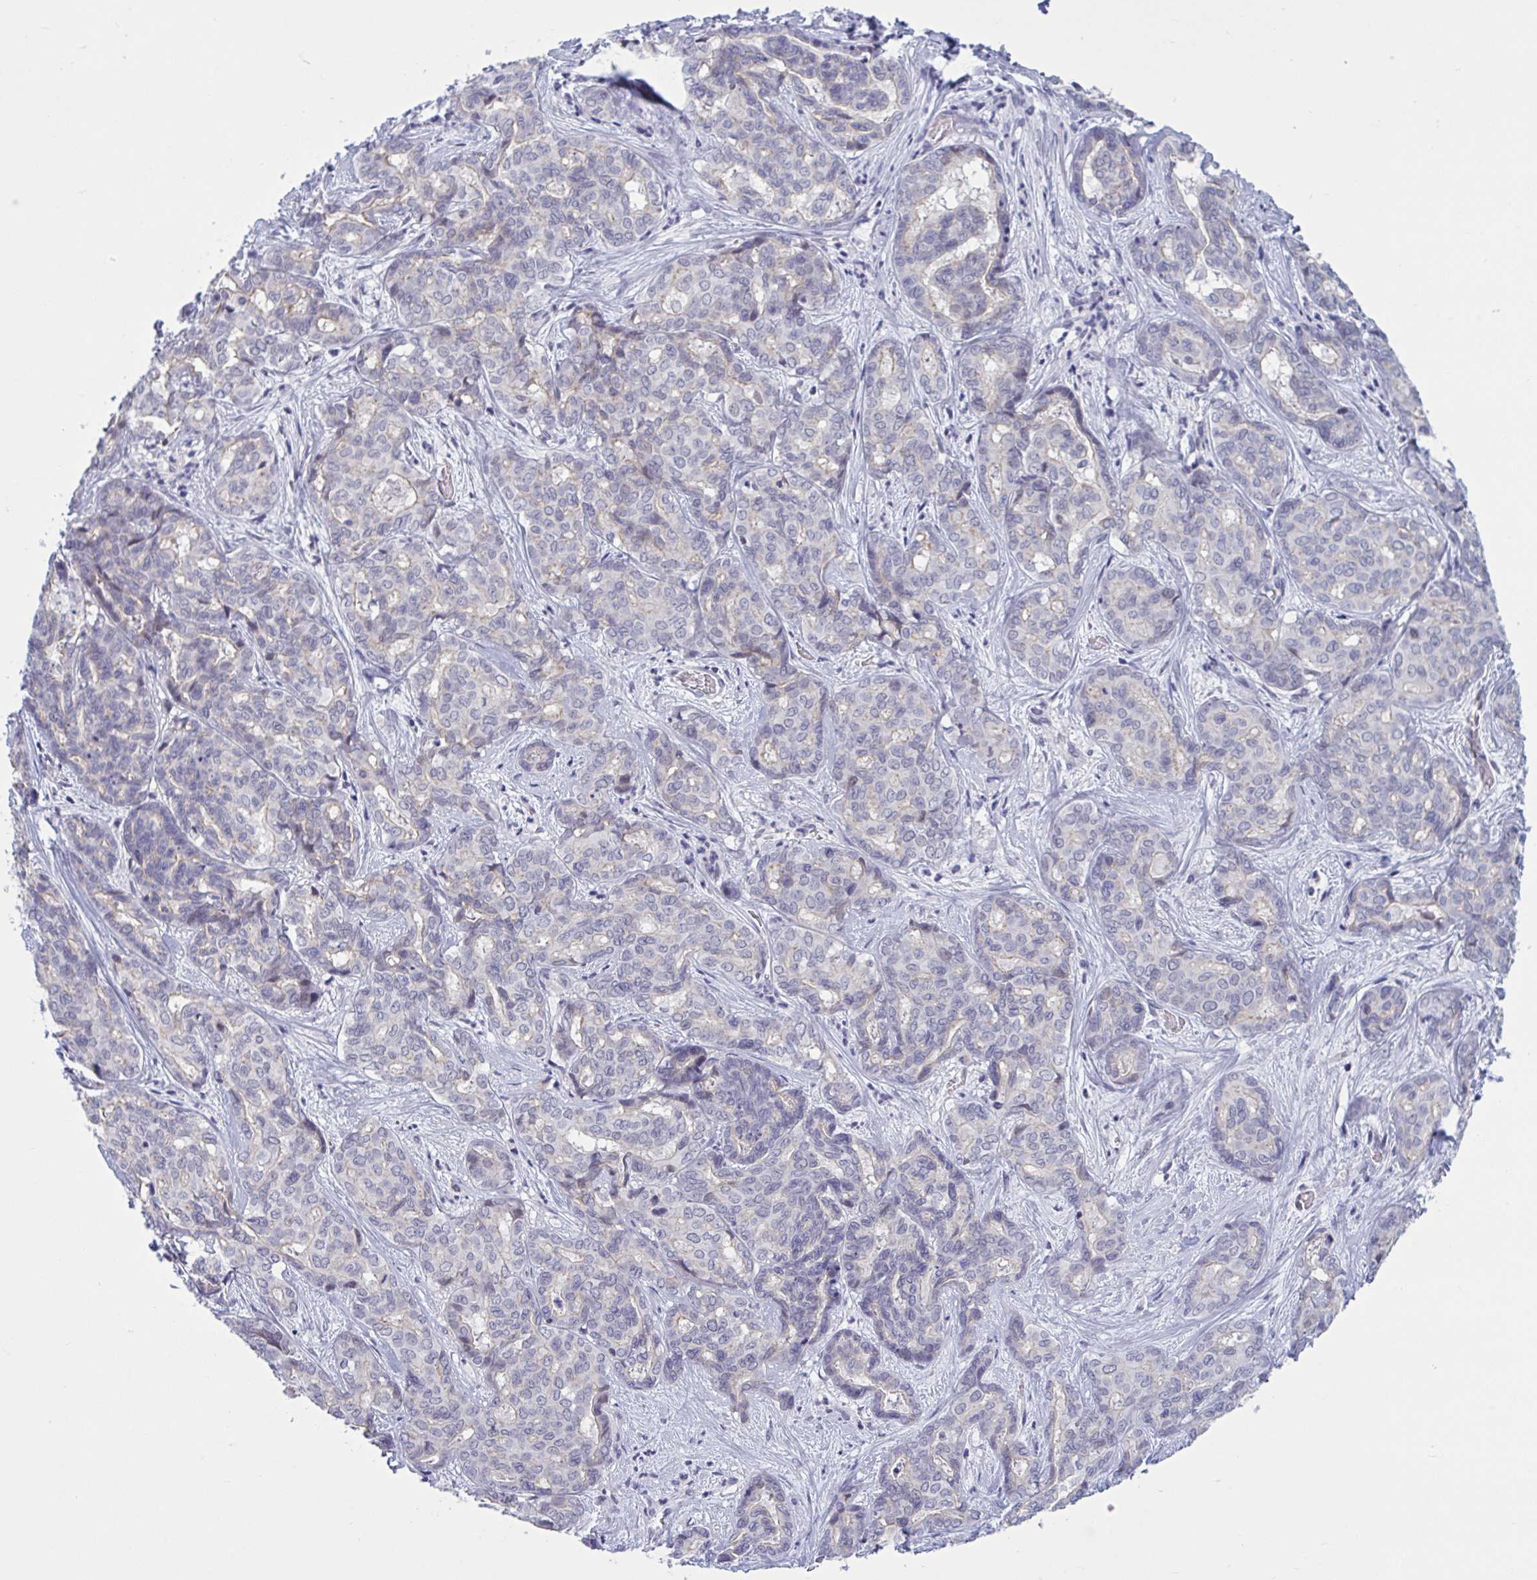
{"staining": {"intensity": "negative", "quantity": "none", "location": "none"}, "tissue": "liver cancer", "cell_type": "Tumor cells", "image_type": "cancer", "snomed": [{"axis": "morphology", "description": "Cholangiocarcinoma"}, {"axis": "topography", "description": "Liver"}], "caption": "An immunohistochemistry histopathology image of cholangiocarcinoma (liver) is shown. There is no staining in tumor cells of cholangiocarcinoma (liver).", "gene": "CNGB3", "patient": {"sex": "female", "age": 64}}